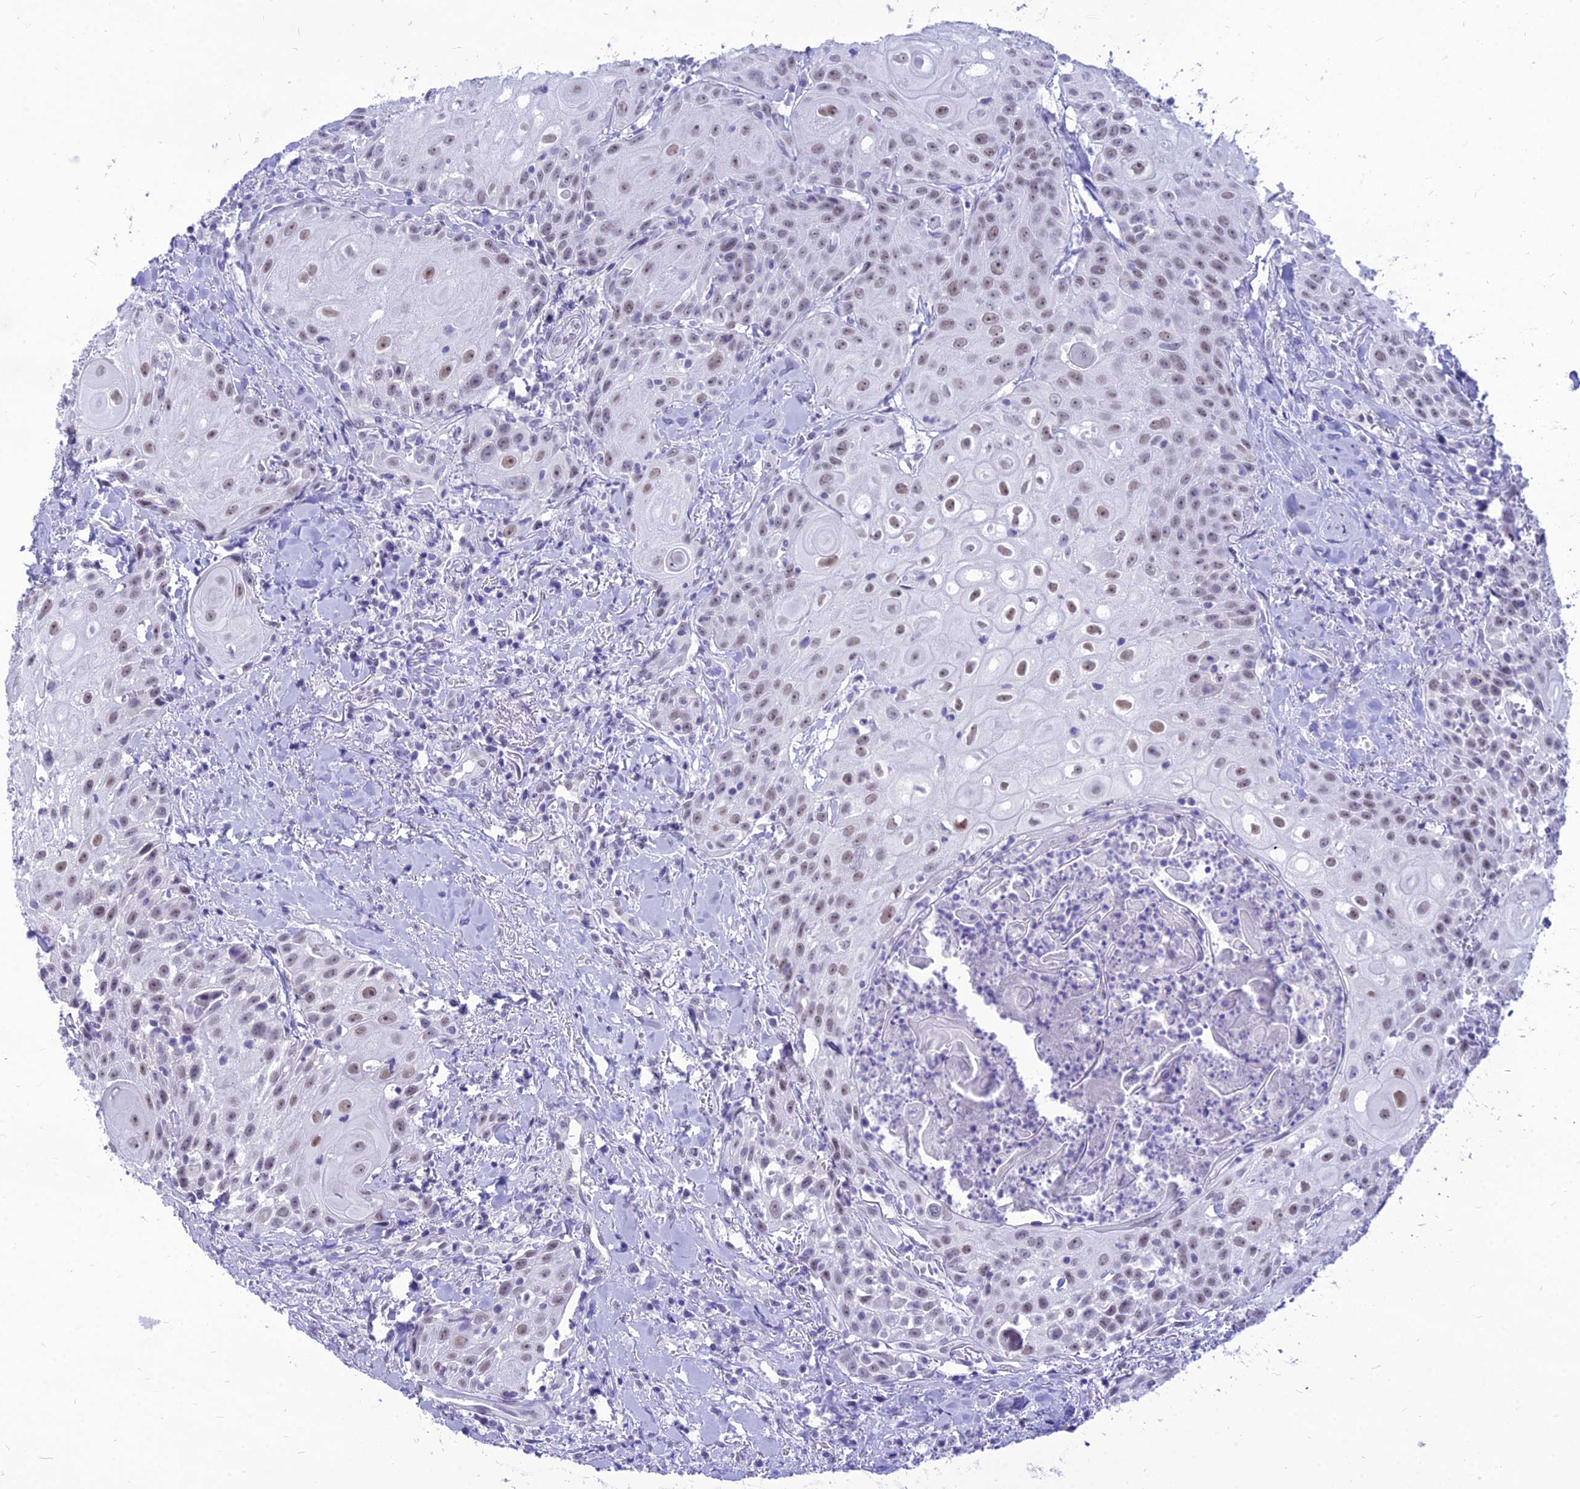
{"staining": {"intensity": "weak", "quantity": ">75%", "location": "nuclear"}, "tissue": "head and neck cancer", "cell_type": "Tumor cells", "image_type": "cancer", "snomed": [{"axis": "morphology", "description": "Squamous cell carcinoma, NOS"}, {"axis": "topography", "description": "Oral tissue"}, {"axis": "topography", "description": "Head-Neck"}], "caption": "An image of human head and neck cancer stained for a protein demonstrates weak nuclear brown staining in tumor cells.", "gene": "DHX40", "patient": {"sex": "female", "age": 82}}